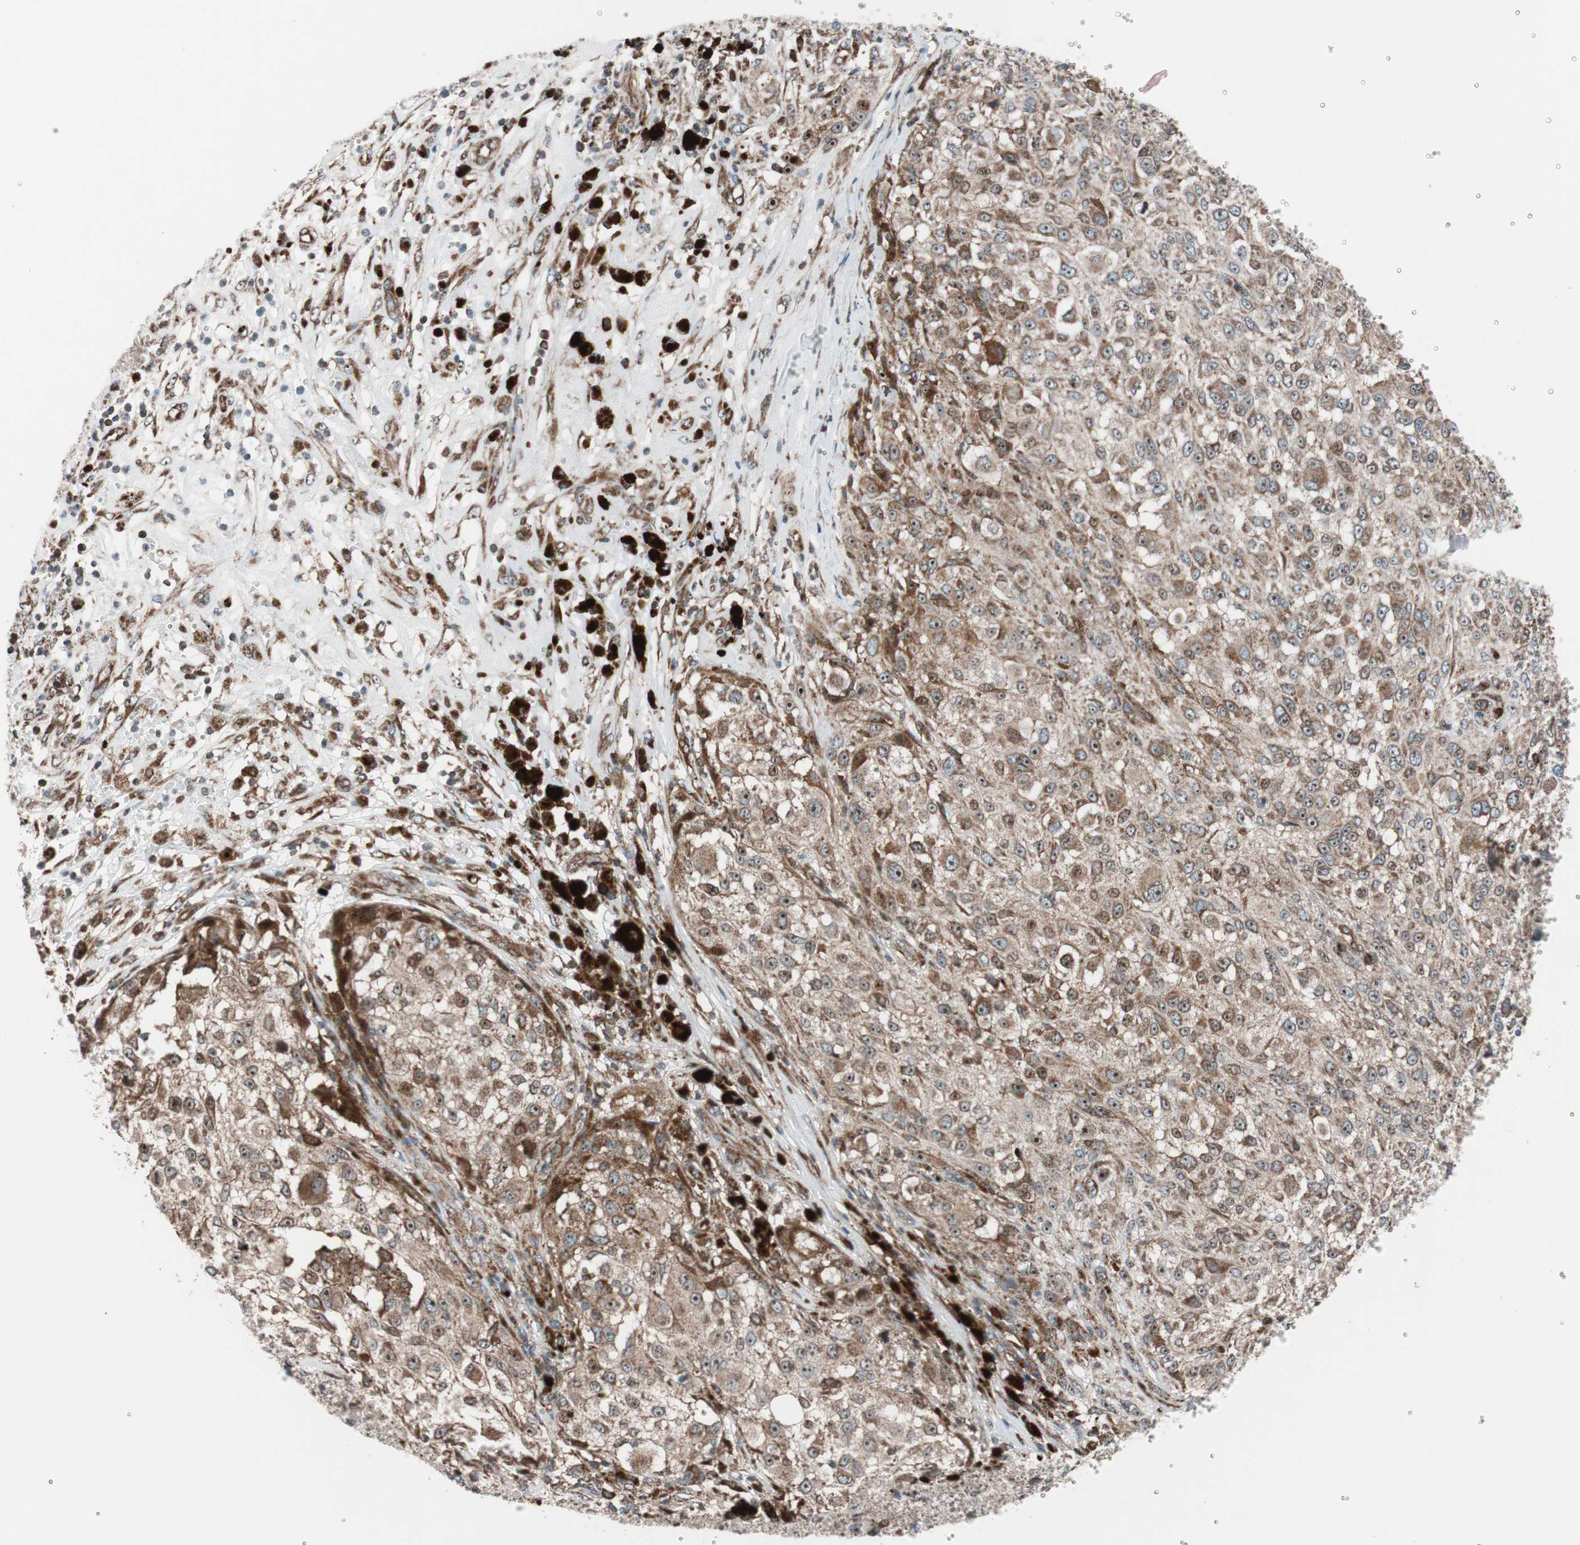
{"staining": {"intensity": "strong", "quantity": ">75%", "location": "cytoplasmic/membranous"}, "tissue": "melanoma", "cell_type": "Tumor cells", "image_type": "cancer", "snomed": [{"axis": "morphology", "description": "Necrosis, NOS"}, {"axis": "morphology", "description": "Malignant melanoma, NOS"}, {"axis": "topography", "description": "Skin"}], "caption": "Malignant melanoma stained with a protein marker exhibits strong staining in tumor cells.", "gene": "CCL14", "patient": {"sex": "female", "age": 87}}